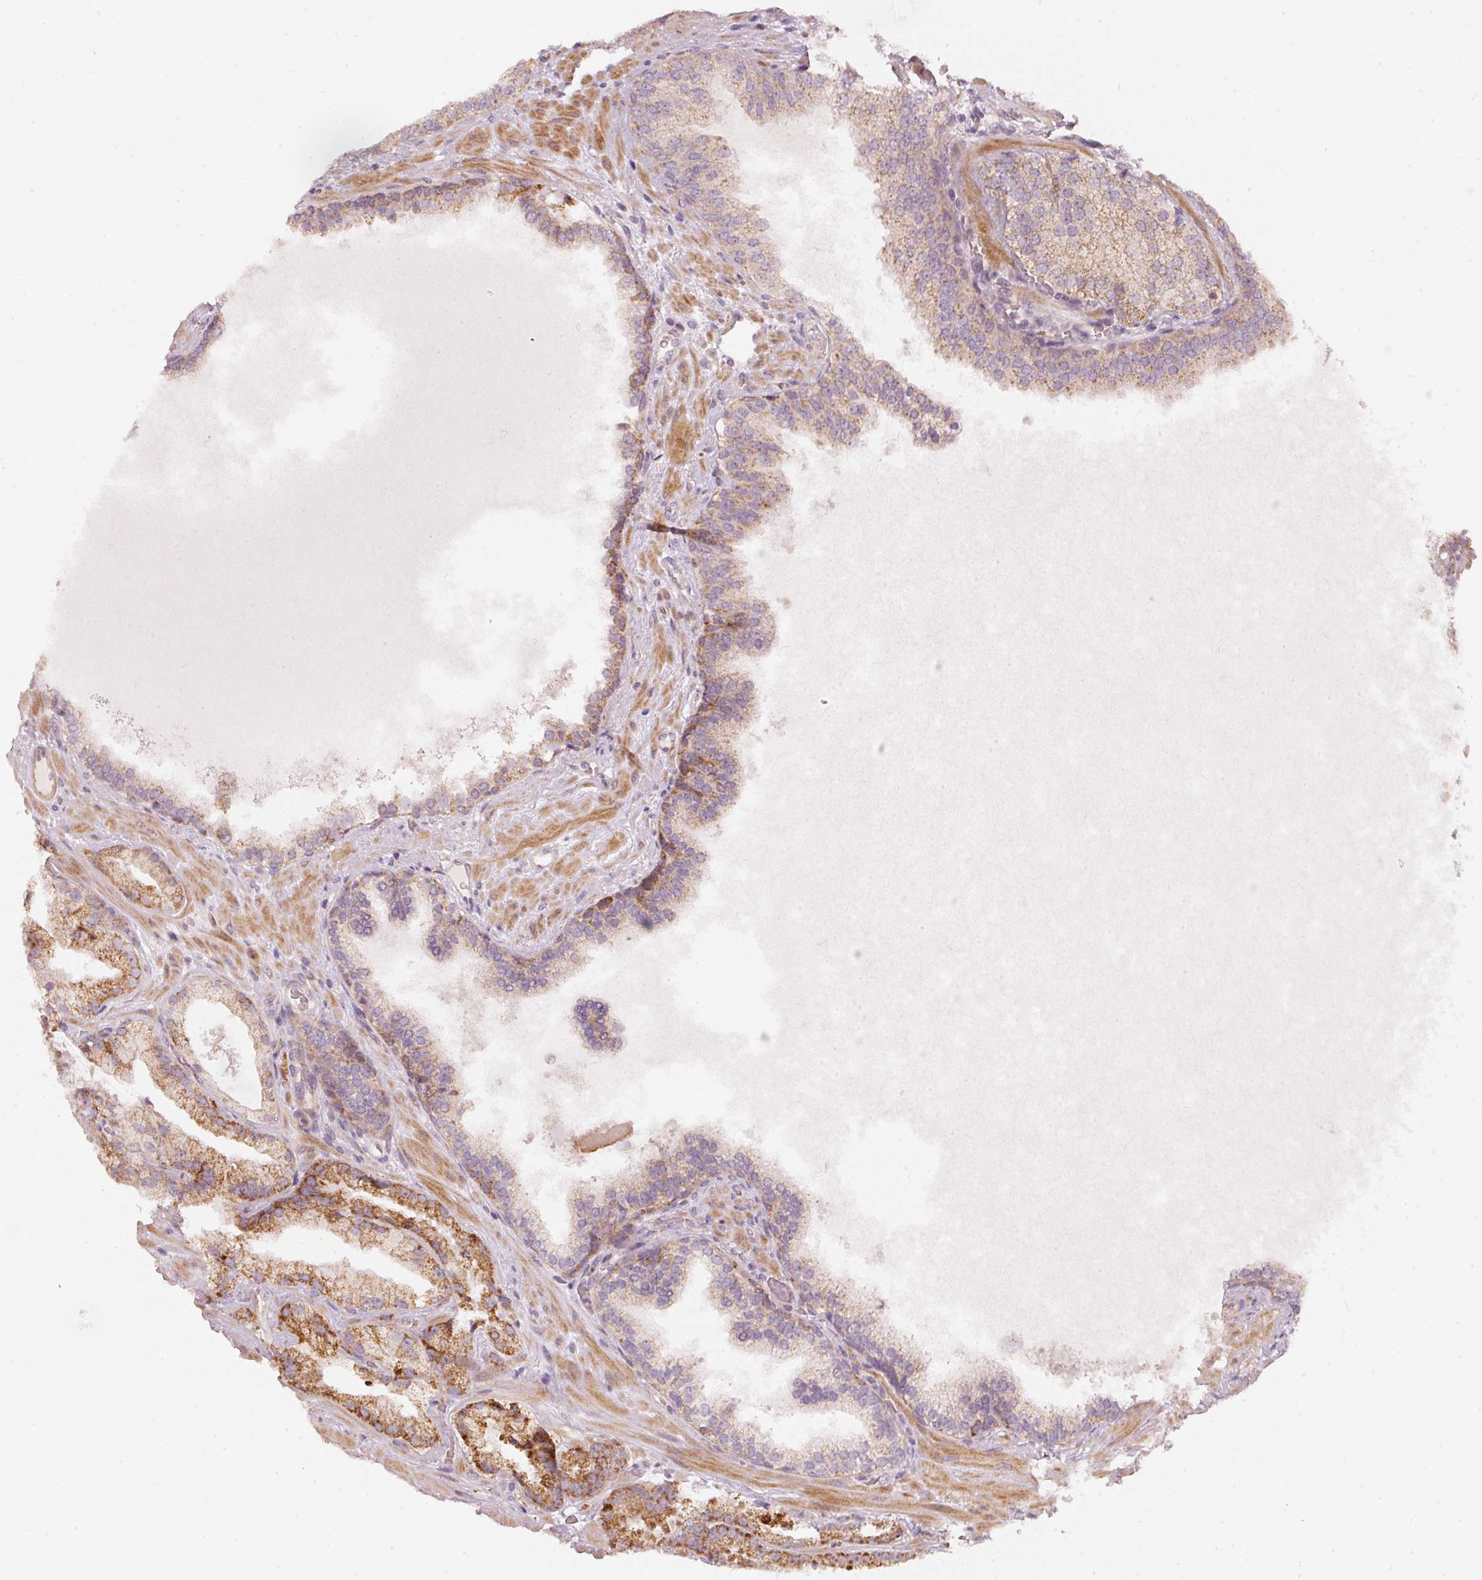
{"staining": {"intensity": "strong", "quantity": ">75%", "location": "cytoplasmic/membranous"}, "tissue": "prostate cancer", "cell_type": "Tumor cells", "image_type": "cancer", "snomed": [{"axis": "morphology", "description": "Adenocarcinoma, High grade"}, {"axis": "topography", "description": "Prostate"}], "caption": "About >75% of tumor cells in human prostate cancer (high-grade adenocarcinoma) display strong cytoplasmic/membranous protein staining as visualized by brown immunohistochemical staining.", "gene": "ARHGAP22", "patient": {"sex": "male", "age": 68}}